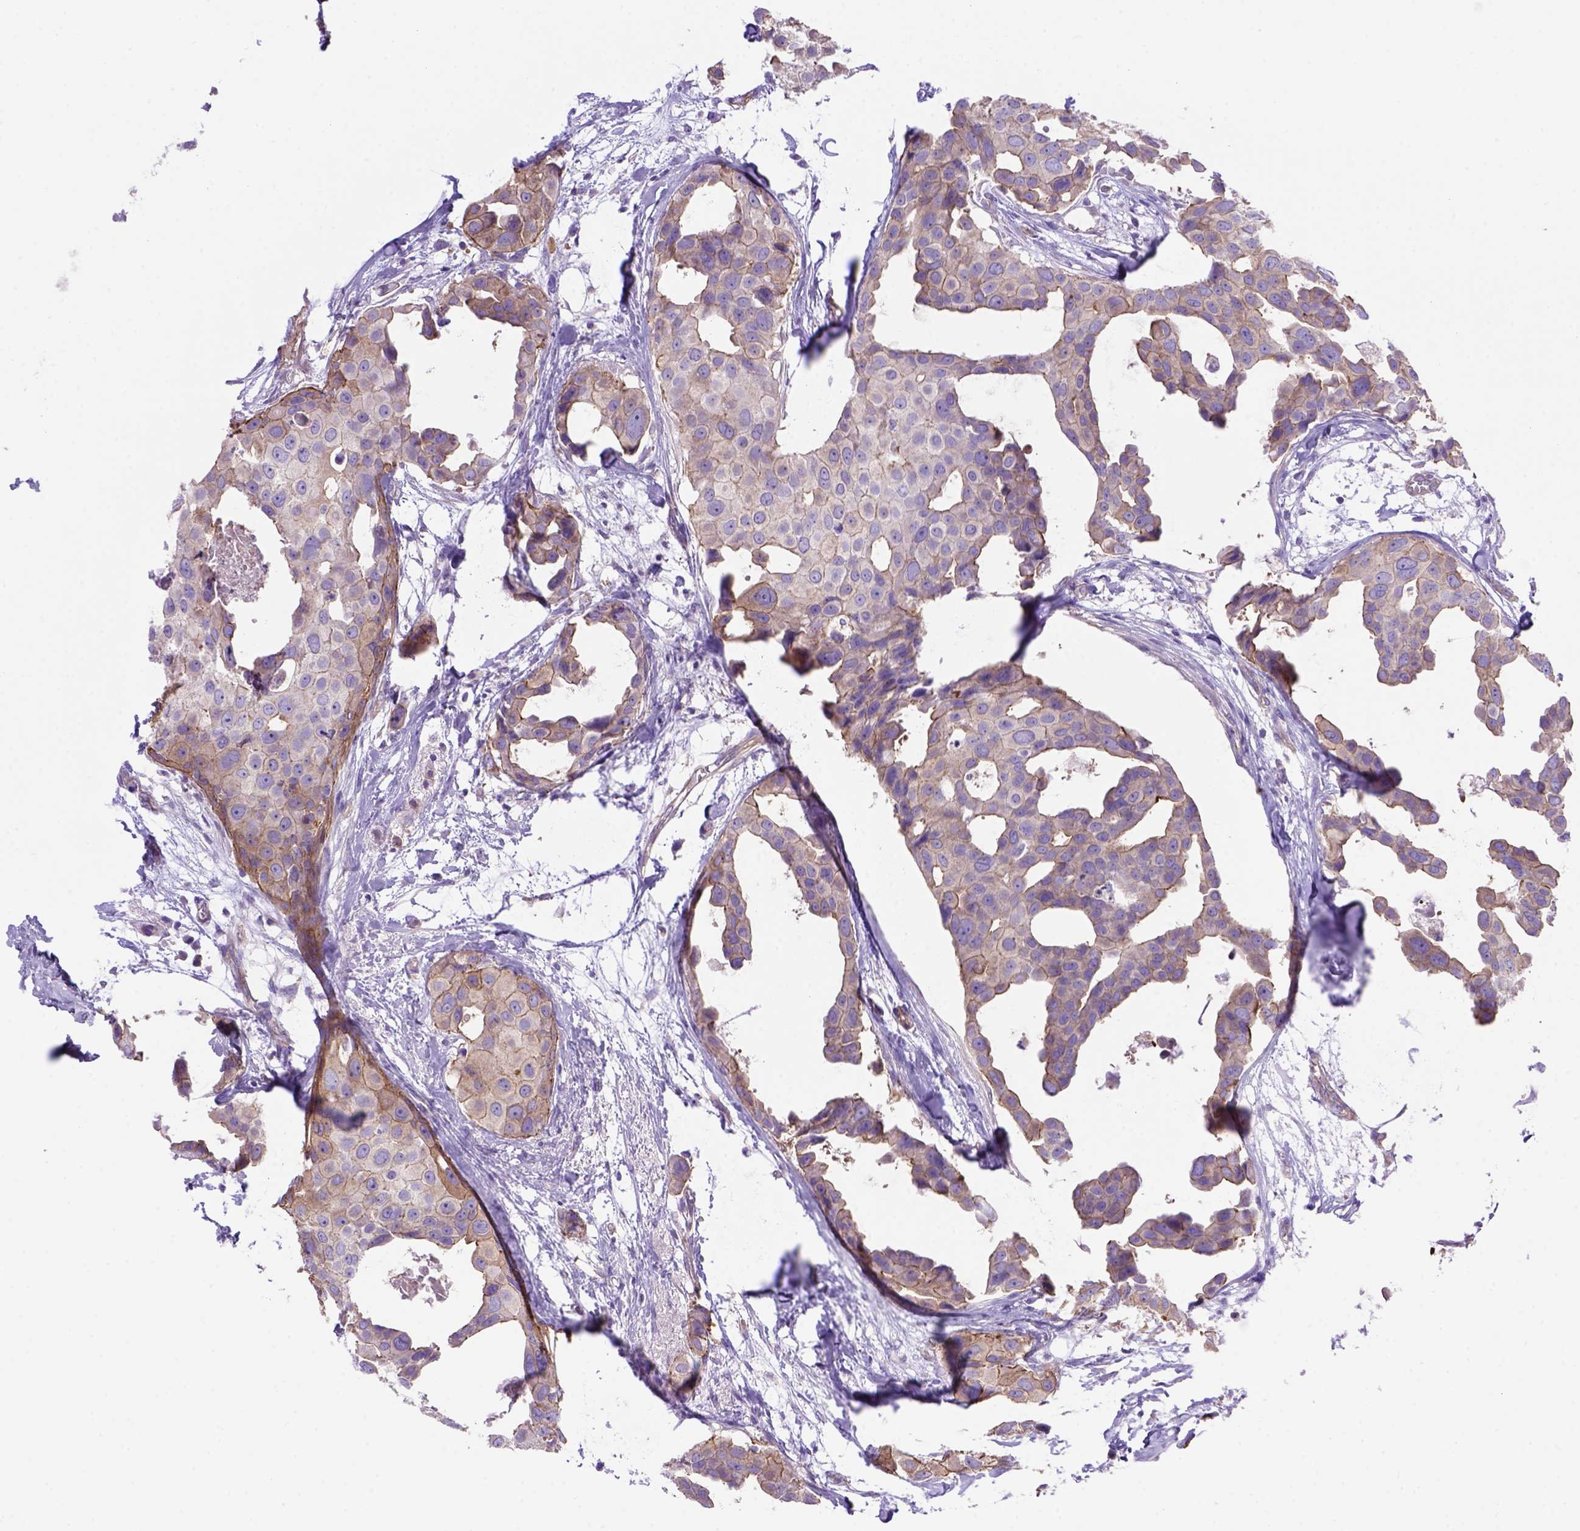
{"staining": {"intensity": "moderate", "quantity": "25%-75%", "location": "cytoplasmic/membranous"}, "tissue": "breast cancer", "cell_type": "Tumor cells", "image_type": "cancer", "snomed": [{"axis": "morphology", "description": "Duct carcinoma"}, {"axis": "topography", "description": "Breast"}], "caption": "The photomicrograph demonstrates immunohistochemical staining of breast cancer. There is moderate cytoplasmic/membranous positivity is identified in about 25%-75% of tumor cells. Using DAB (3,3'-diaminobenzidine) (brown) and hematoxylin (blue) stains, captured at high magnification using brightfield microscopy.", "gene": "PEX12", "patient": {"sex": "female", "age": 38}}